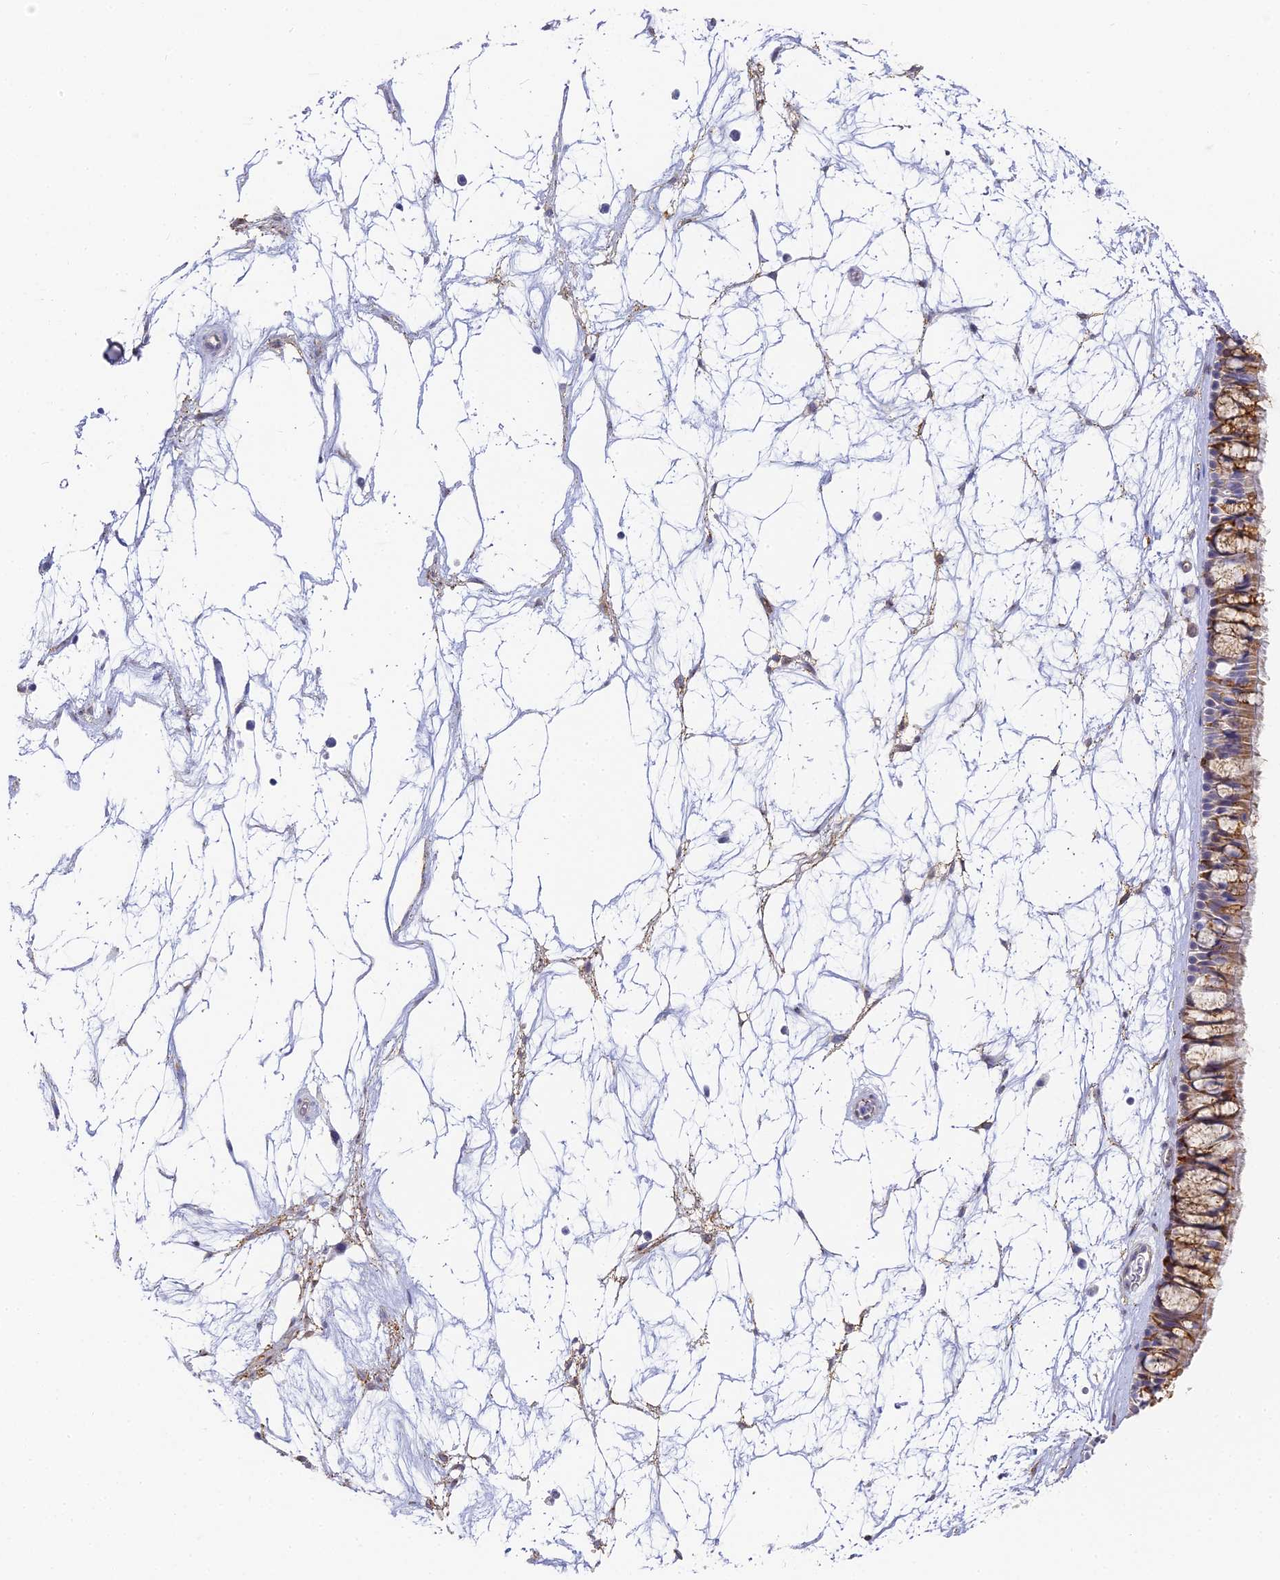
{"staining": {"intensity": "moderate", "quantity": "25%-75%", "location": "cytoplasmic/membranous"}, "tissue": "nasopharynx", "cell_type": "Respiratory epithelial cells", "image_type": "normal", "snomed": [{"axis": "morphology", "description": "Normal tissue, NOS"}, {"axis": "topography", "description": "Nasopharynx"}], "caption": "Brown immunohistochemical staining in benign nasopharynx displays moderate cytoplasmic/membranous expression in approximately 25%-75% of respiratory epithelial cells. Immunohistochemistry (ihc) stains the protein of interest in brown and the nuclei are stained blue.", "gene": "GJA1", "patient": {"sex": "male", "age": 64}}